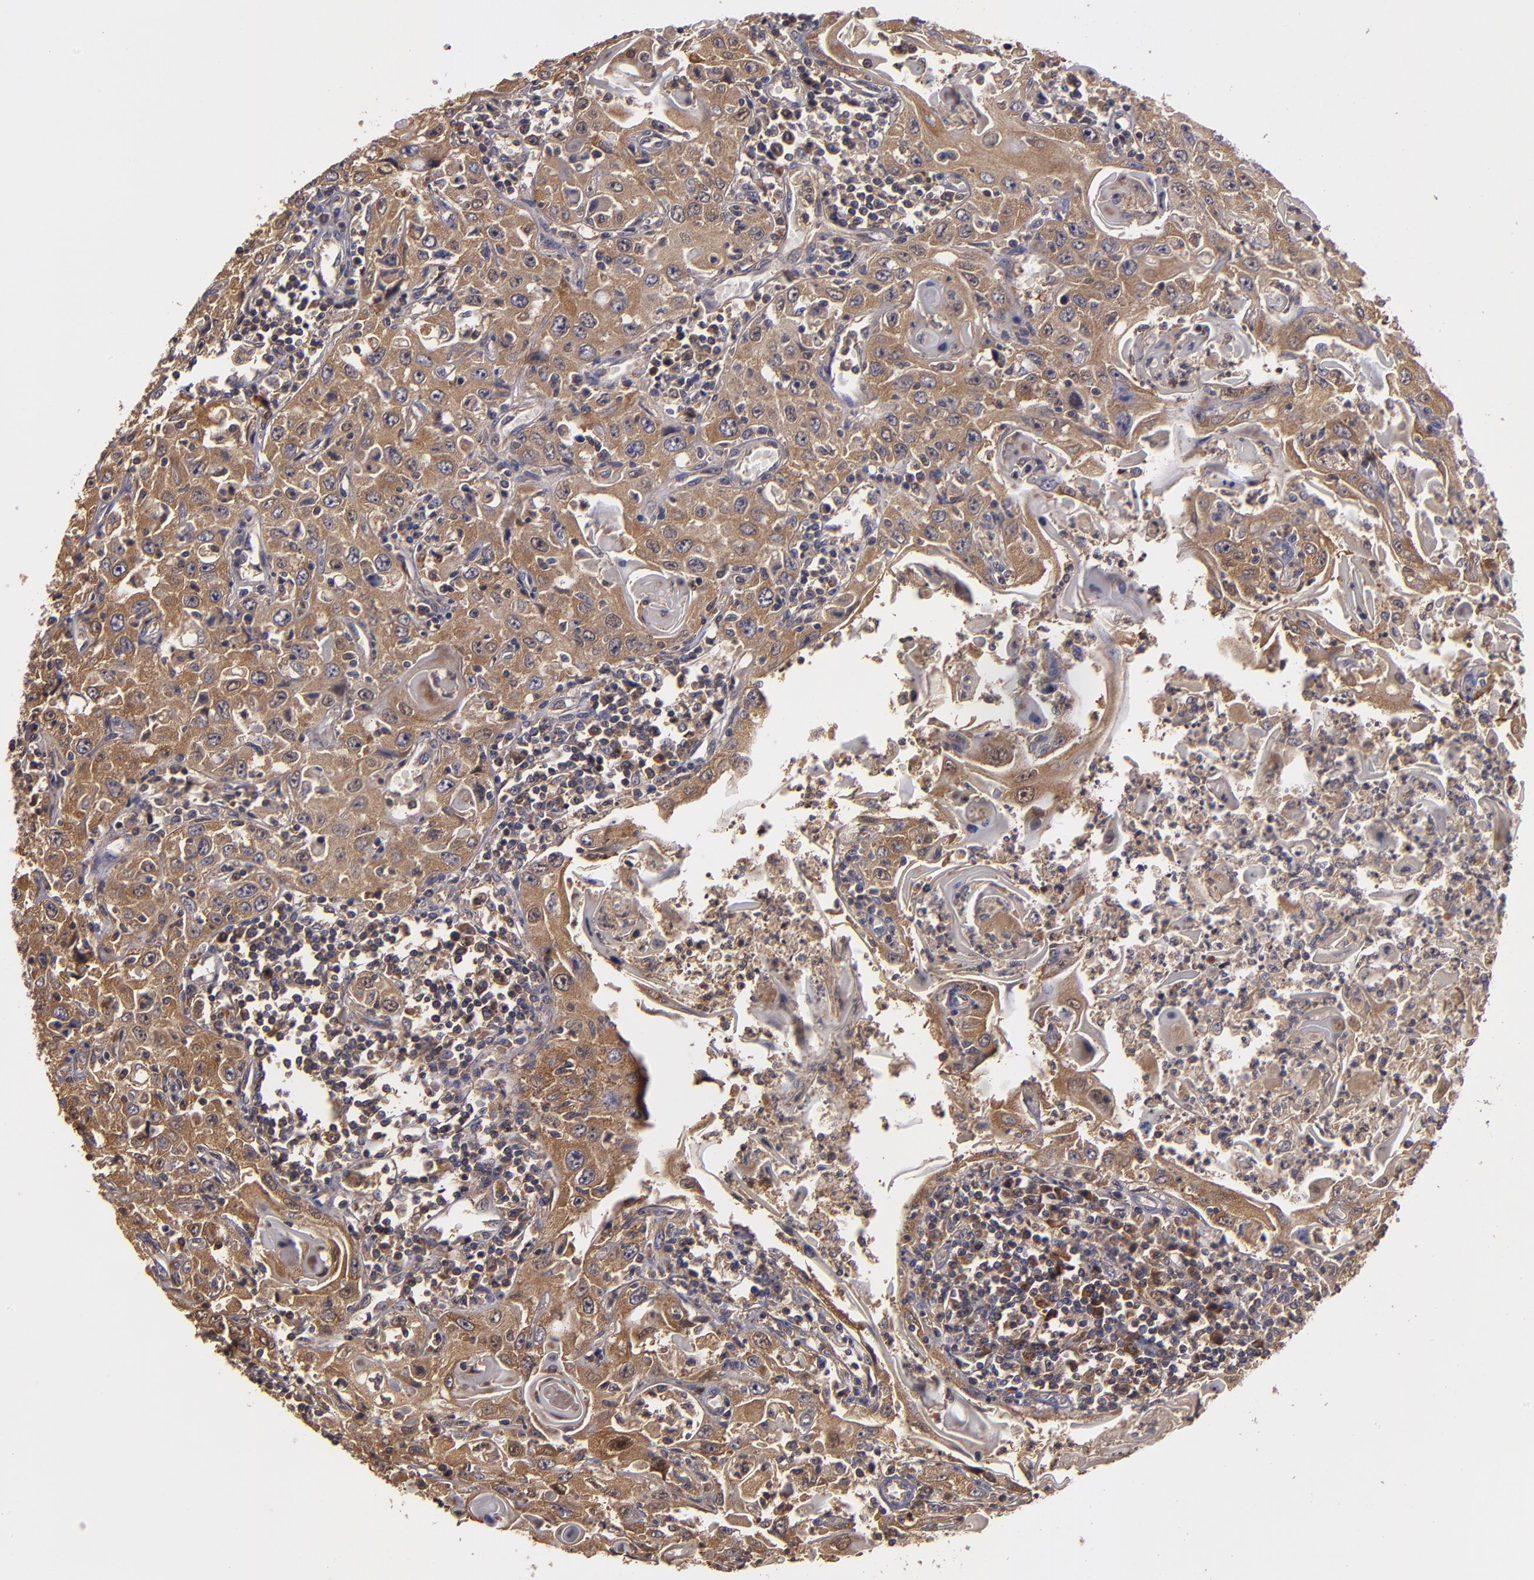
{"staining": {"intensity": "moderate", "quantity": ">75%", "location": "cytoplasmic/membranous"}, "tissue": "head and neck cancer", "cell_type": "Tumor cells", "image_type": "cancer", "snomed": [{"axis": "morphology", "description": "Squamous cell carcinoma, NOS"}, {"axis": "topography", "description": "Oral tissue"}, {"axis": "topography", "description": "Head-Neck"}], "caption": "Squamous cell carcinoma (head and neck) tissue exhibits moderate cytoplasmic/membranous expression in approximately >75% of tumor cells, visualized by immunohistochemistry. (DAB = brown stain, brightfield microscopy at high magnification).", "gene": "CARS1", "patient": {"sex": "female", "age": 76}}